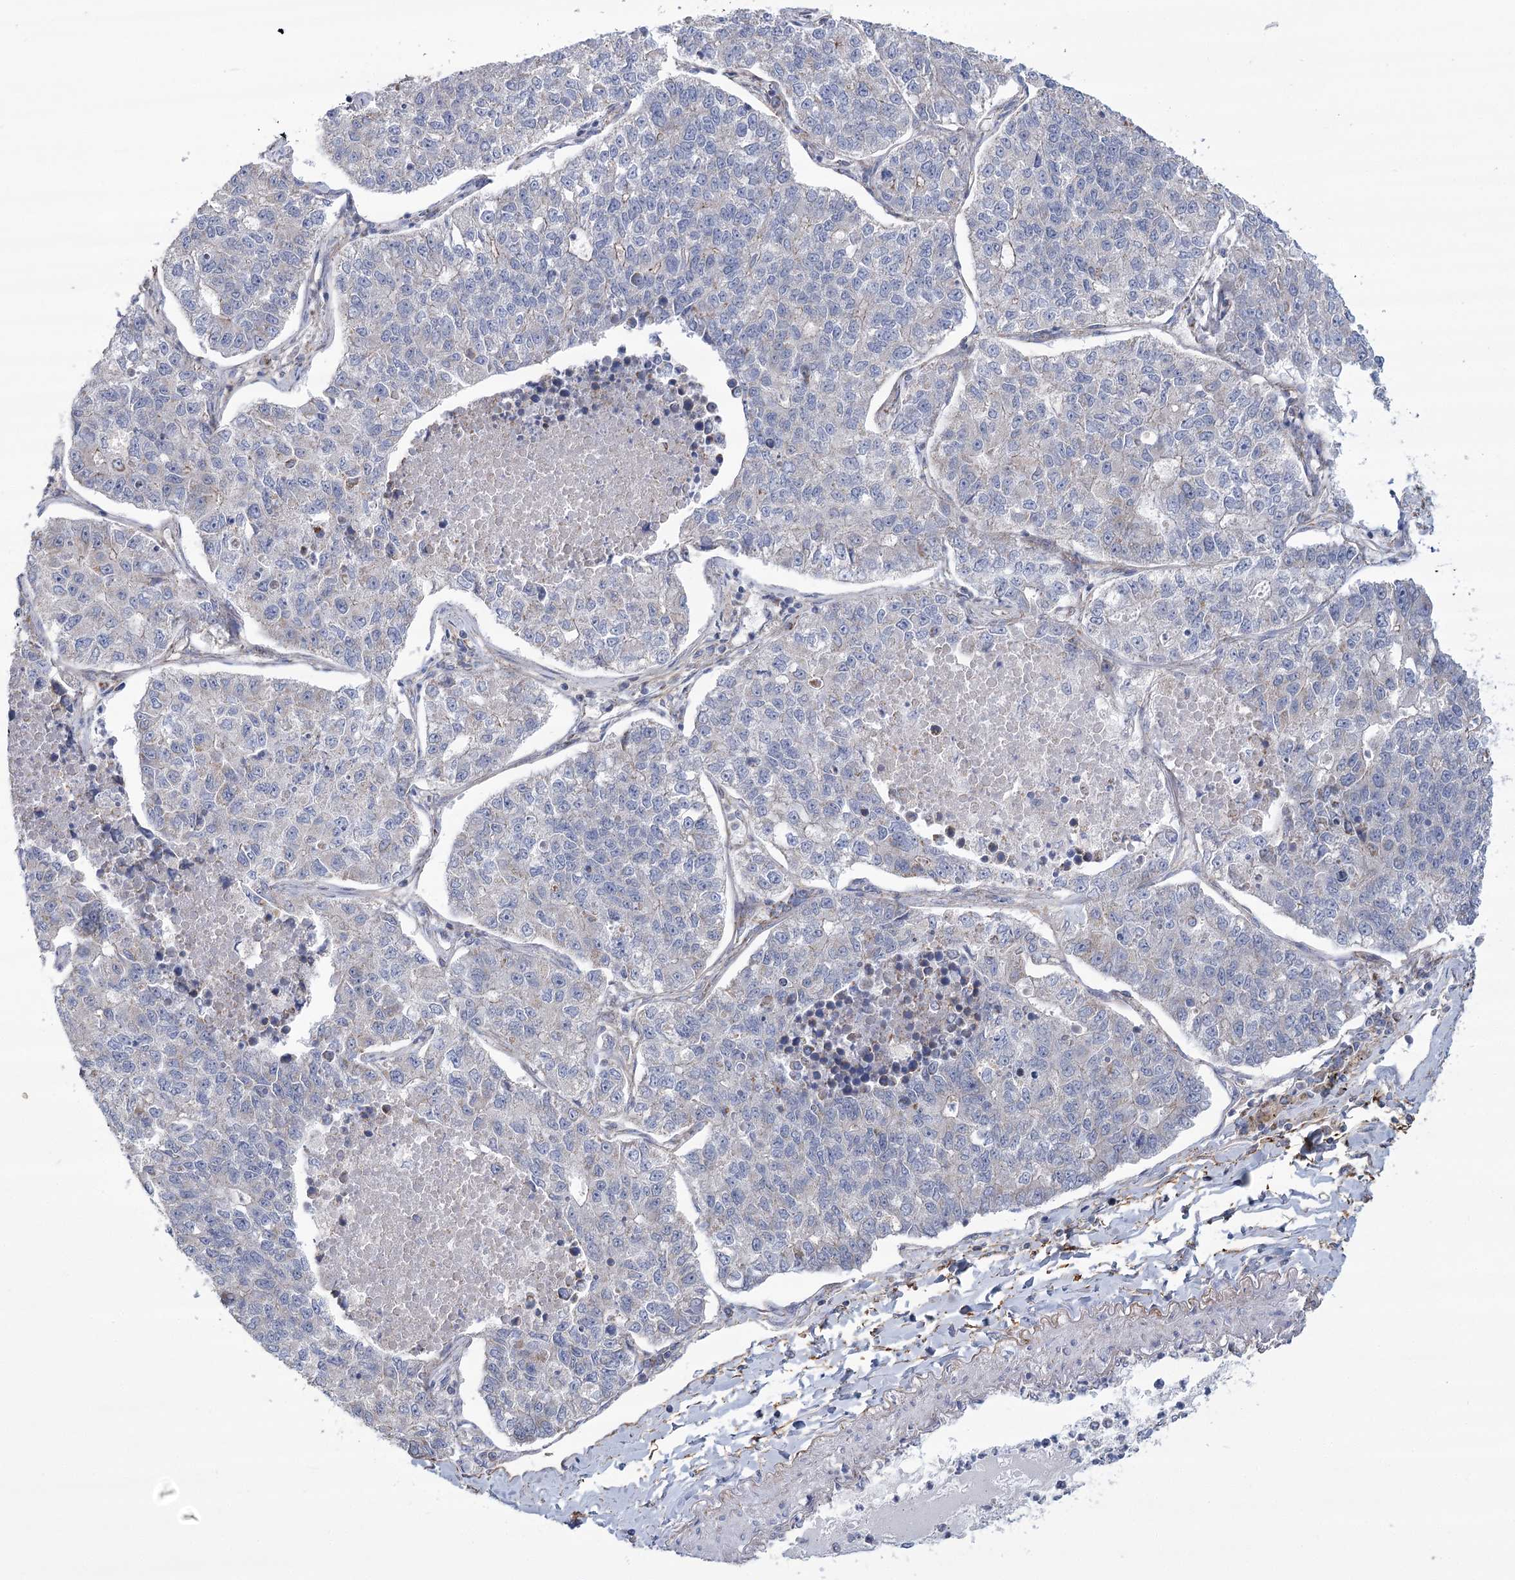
{"staining": {"intensity": "negative", "quantity": "none", "location": "none"}, "tissue": "lung cancer", "cell_type": "Tumor cells", "image_type": "cancer", "snomed": [{"axis": "morphology", "description": "Adenocarcinoma, NOS"}, {"axis": "topography", "description": "Lung"}], "caption": "Immunohistochemistry of human lung adenocarcinoma demonstrates no expression in tumor cells. (Immunohistochemistry, brightfield microscopy, high magnification).", "gene": "SNX7", "patient": {"sex": "male", "age": 49}}